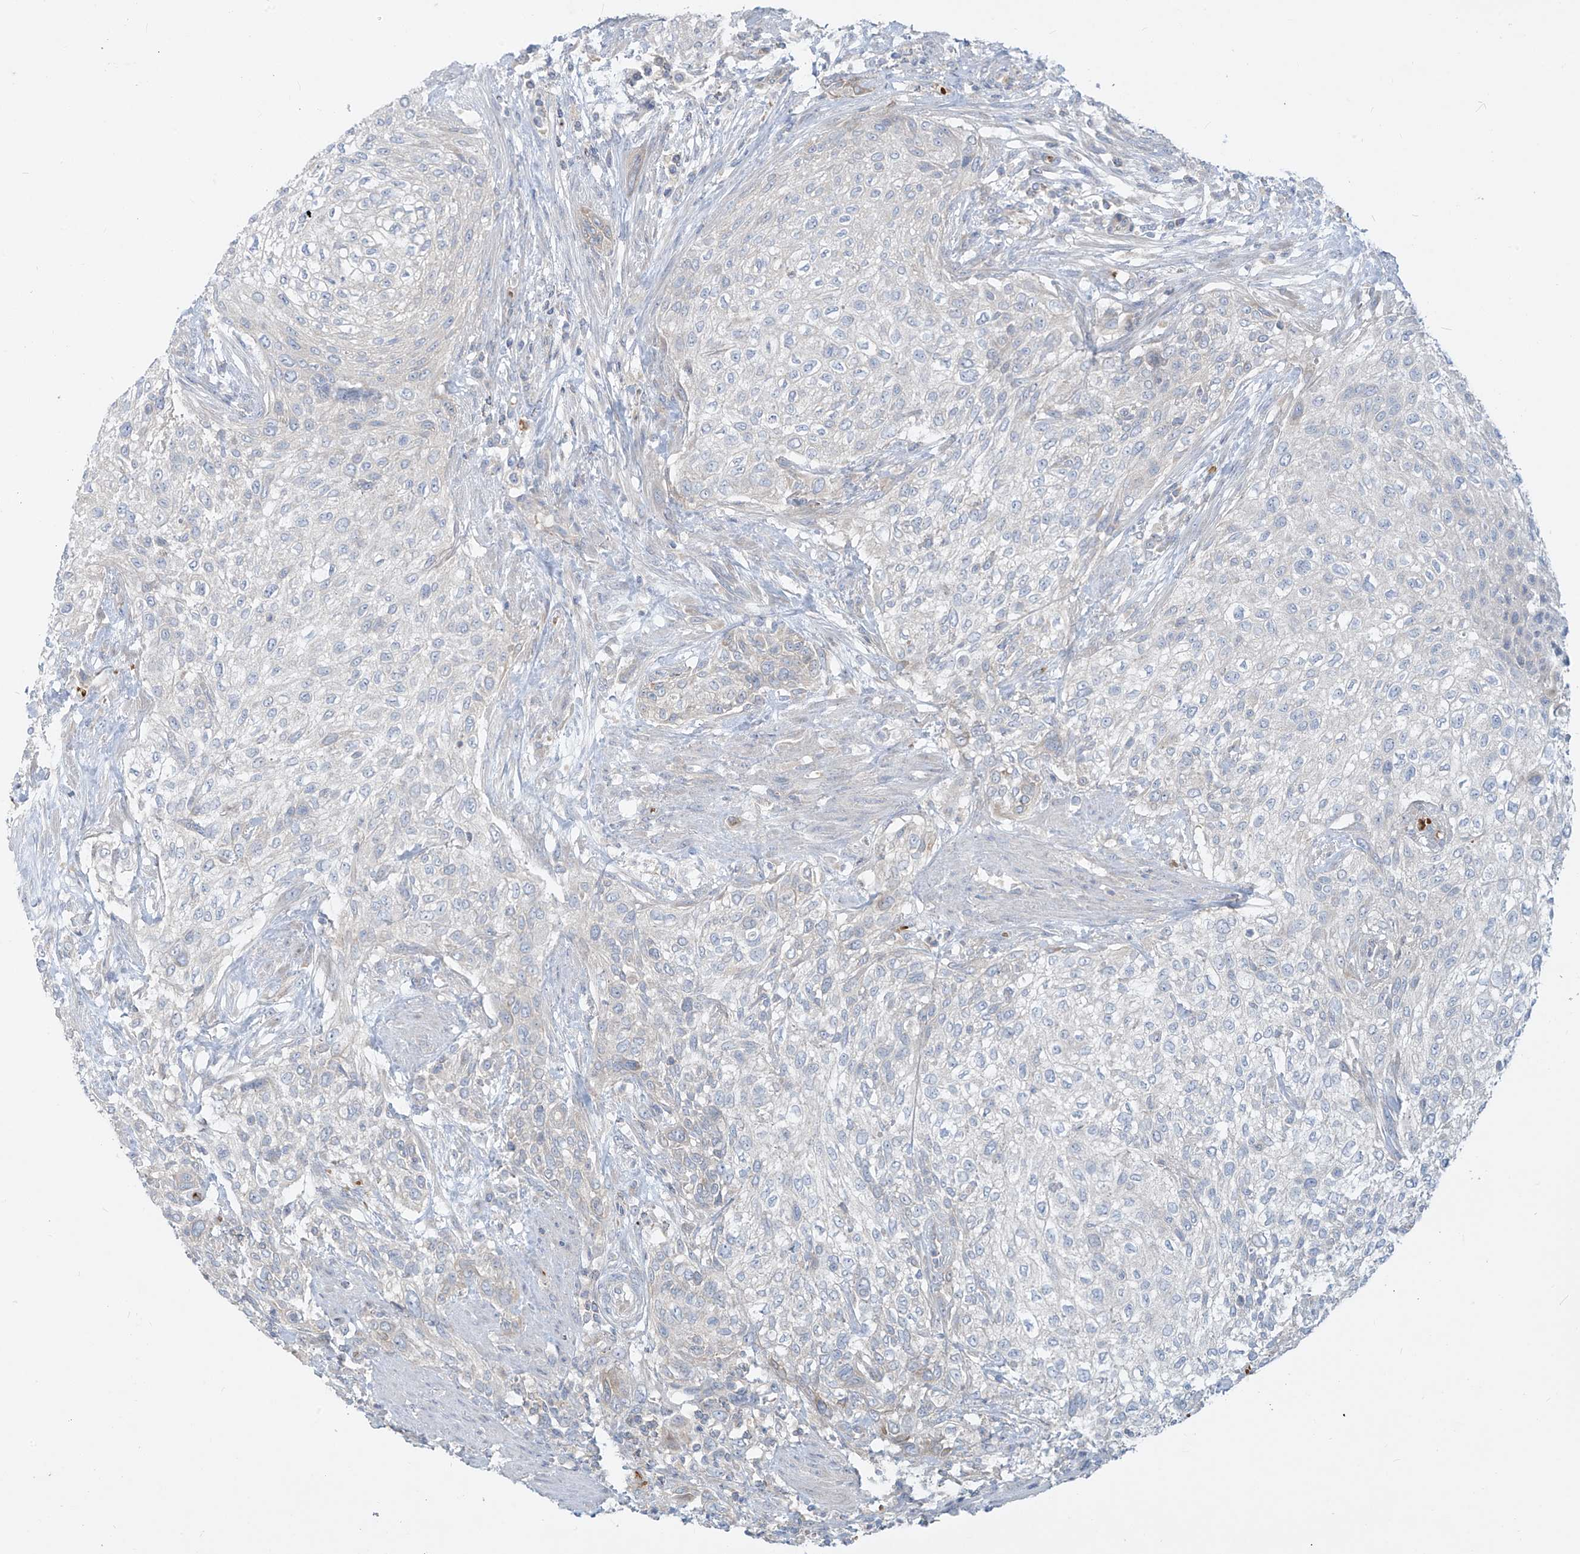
{"staining": {"intensity": "negative", "quantity": "none", "location": "none"}, "tissue": "urothelial cancer", "cell_type": "Tumor cells", "image_type": "cancer", "snomed": [{"axis": "morphology", "description": "Urothelial carcinoma, High grade"}, {"axis": "topography", "description": "Urinary bladder"}], "caption": "Immunohistochemistry photomicrograph of neoplastic tissue: human high-grade urothelial carcinoma stained with DAB displays no significant protein positivity in tumor cells.", "gene": "DGKQ", "patient": {"sex": "male", "age": 35}}